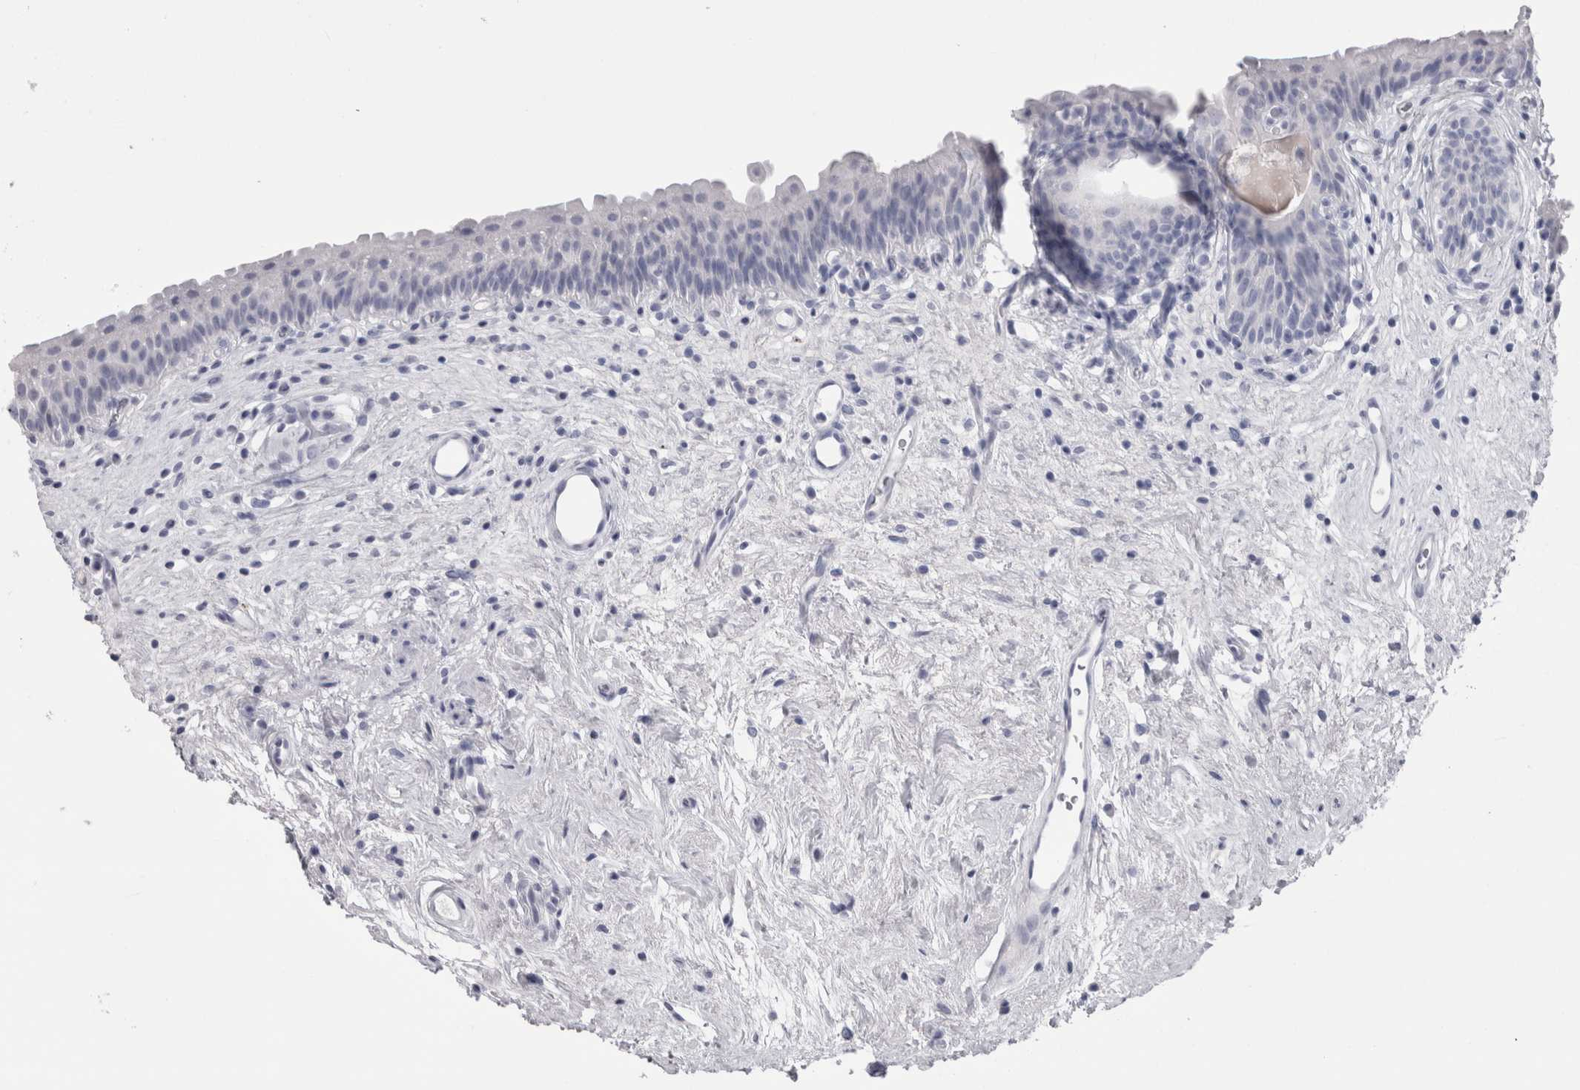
{"staining": {"intensity": "negative", "quantity": "none", "location": "none"}, "tissue": "urinary bladder", "cell_type": "Urothelial cells", "image_type": "normal", "snomed": [{"axis": "morphology", "description": "Normal tissue, NOS"}, {"axis": "topography", "description": "Urinary bladder"}], "caption": "A high-resolution histopathology image shows immunohistochemistry (IHC) staining of unremarkable urinary bladder, which displays no significant expression in urothelial cells.", "gene": "PTH", "patient": {"sex": "male", "age": 83}}